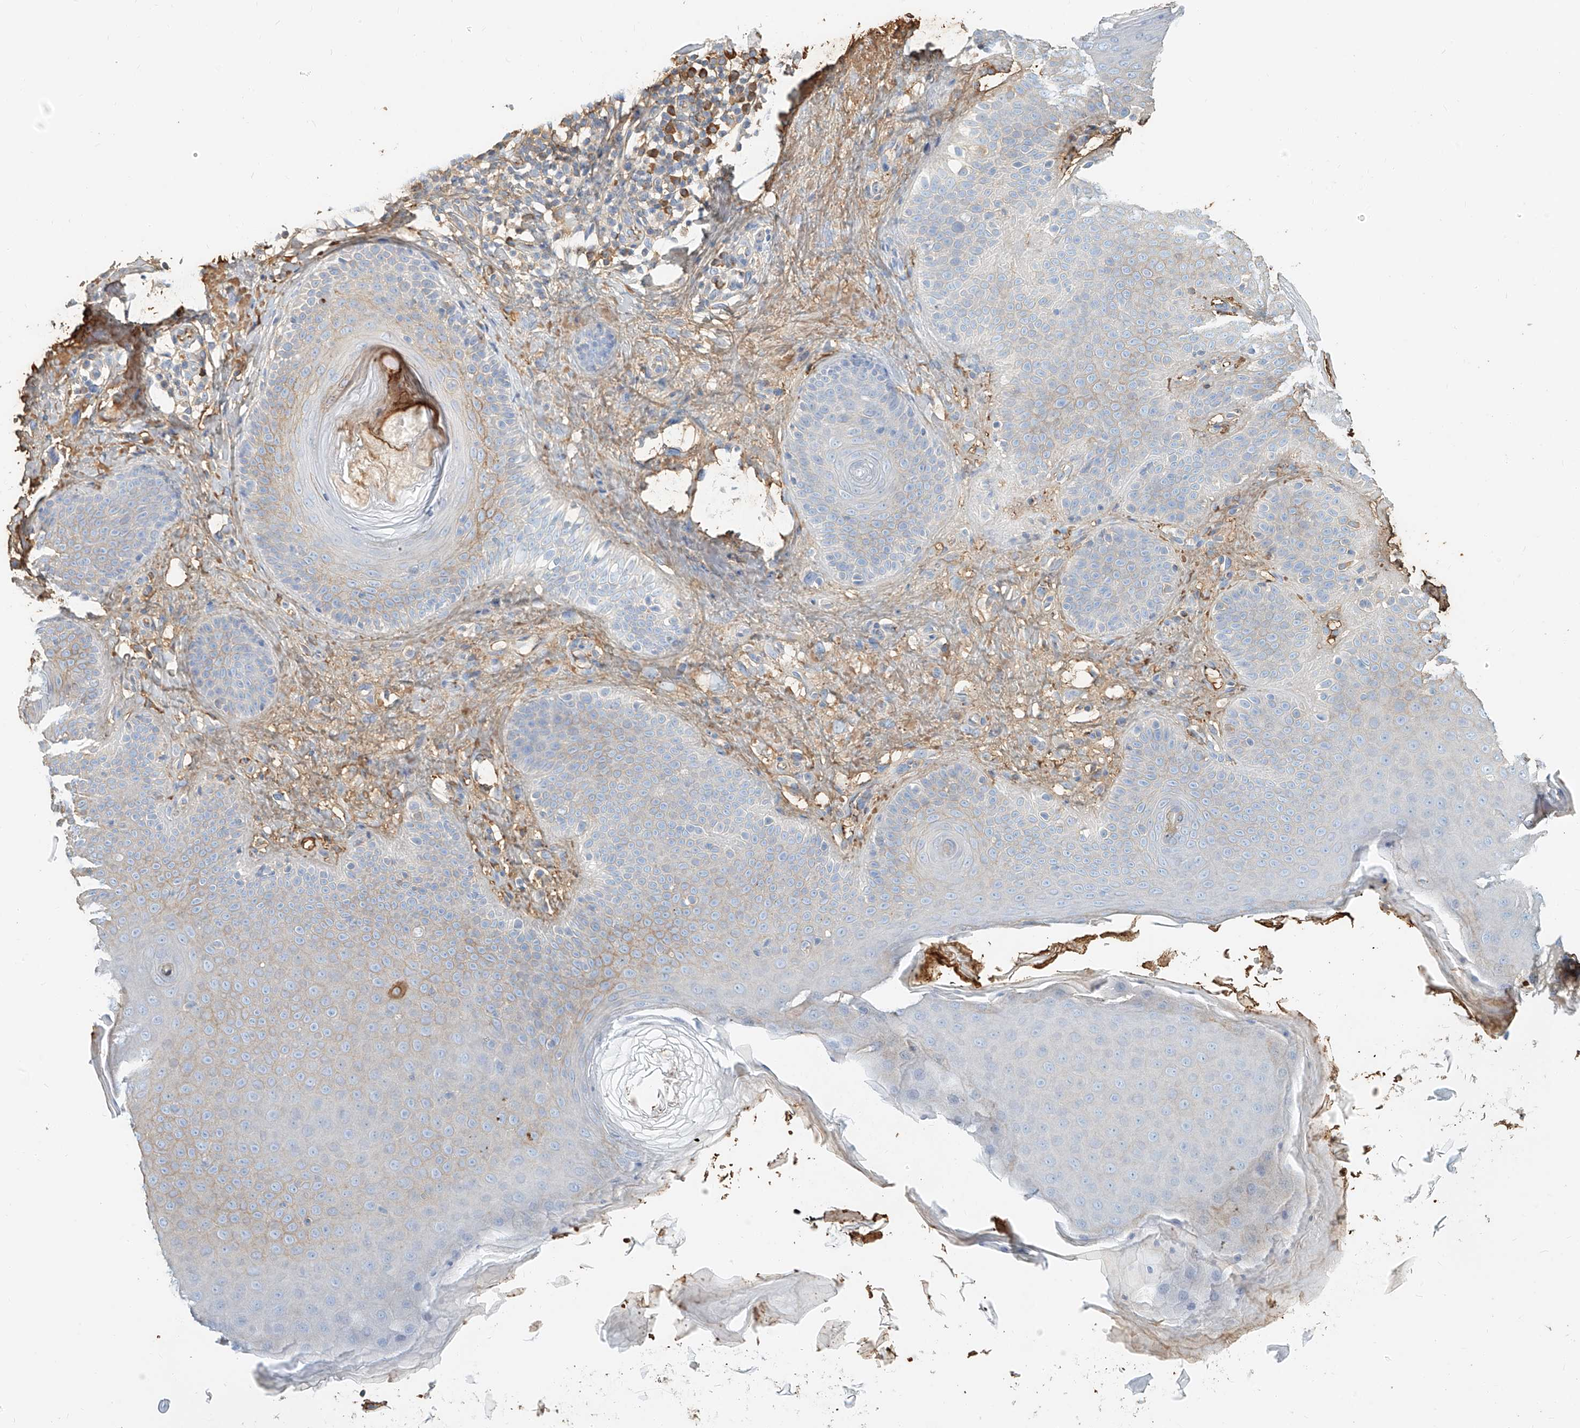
{"staining": {"intensity": "moderate", "quantity": ">75%", "location": "cytoplasmic/membranous"}, "tissue": "skin", "cell_type": "Fibroblasts", "image_type": "normal", "snomed": [{"axis": "morphology", "description": "Normal tissue, NOS"}, {"axis": "topography", "description": "Skin"}], "caption": "This is a histology image of immunohistochemistry staining of unremarkable skin, which shows moderate positivity in the cytoplasmic/membranous of fibroblasts.", "gene": "ZFP30", "patient": {"sex": "male", "age": 57}}